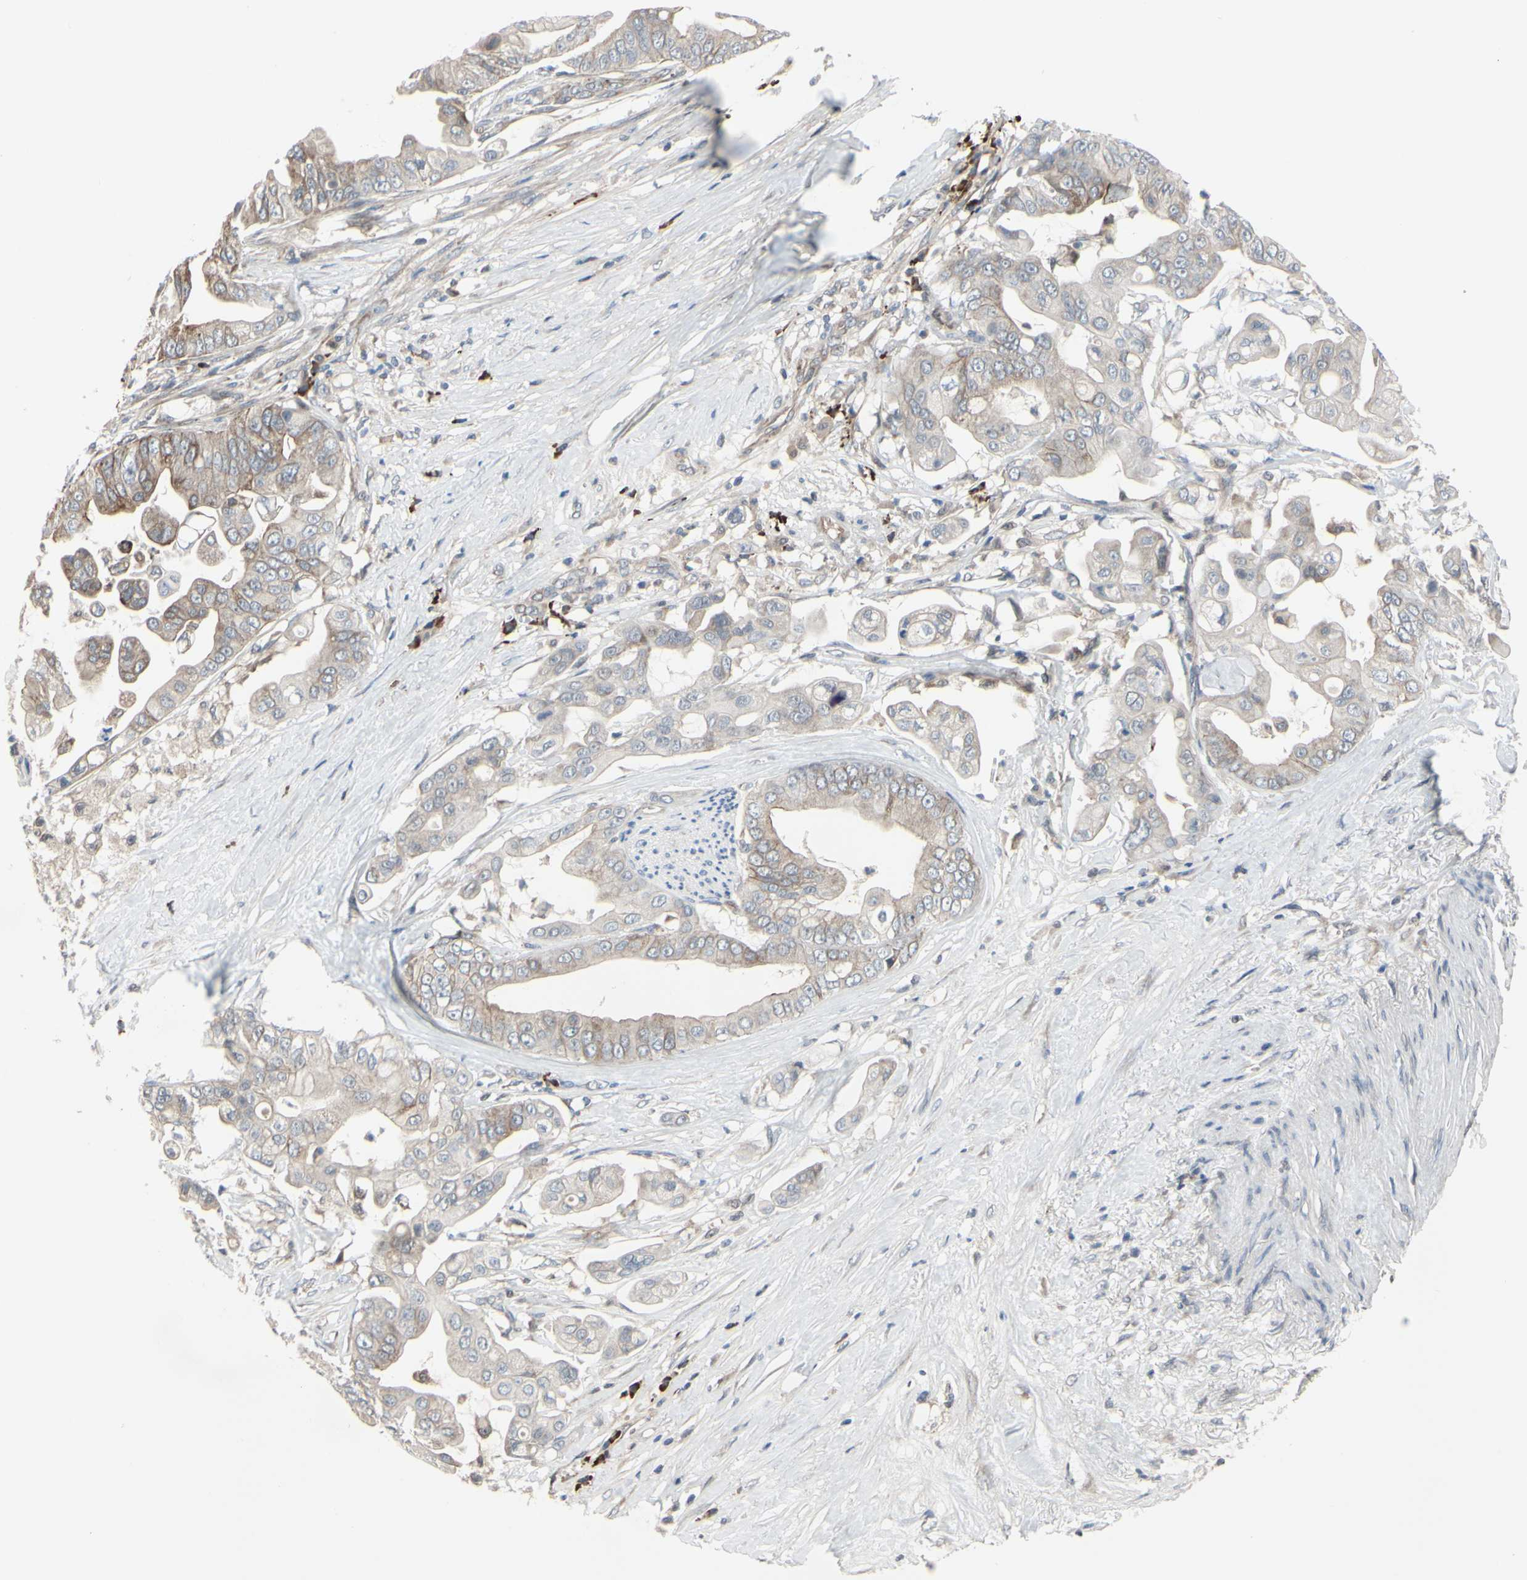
{"staining": {"intensity": "weak", "quantity": "25%-75%", "location": "cytoplasmic/membranous"}, "tissue": "pancreatic cancer", "cell_type": "Tumor cells", "image_type": "cancer", "snomed": [{"axis": "morphology", "description": "Adenocarcinoma, NOS"}, {"axis": "topography", "description": "Pancreas"}], "caption": "An IHC image of neoplastic tissue is shown. Protein staining in brown shows weak cytoplasmic/membranous positivity in adenocarcinoma (pancreatic) within tumor cells.", "gene": "XIAP", "patient": {"sex": "female", "age": 75}}